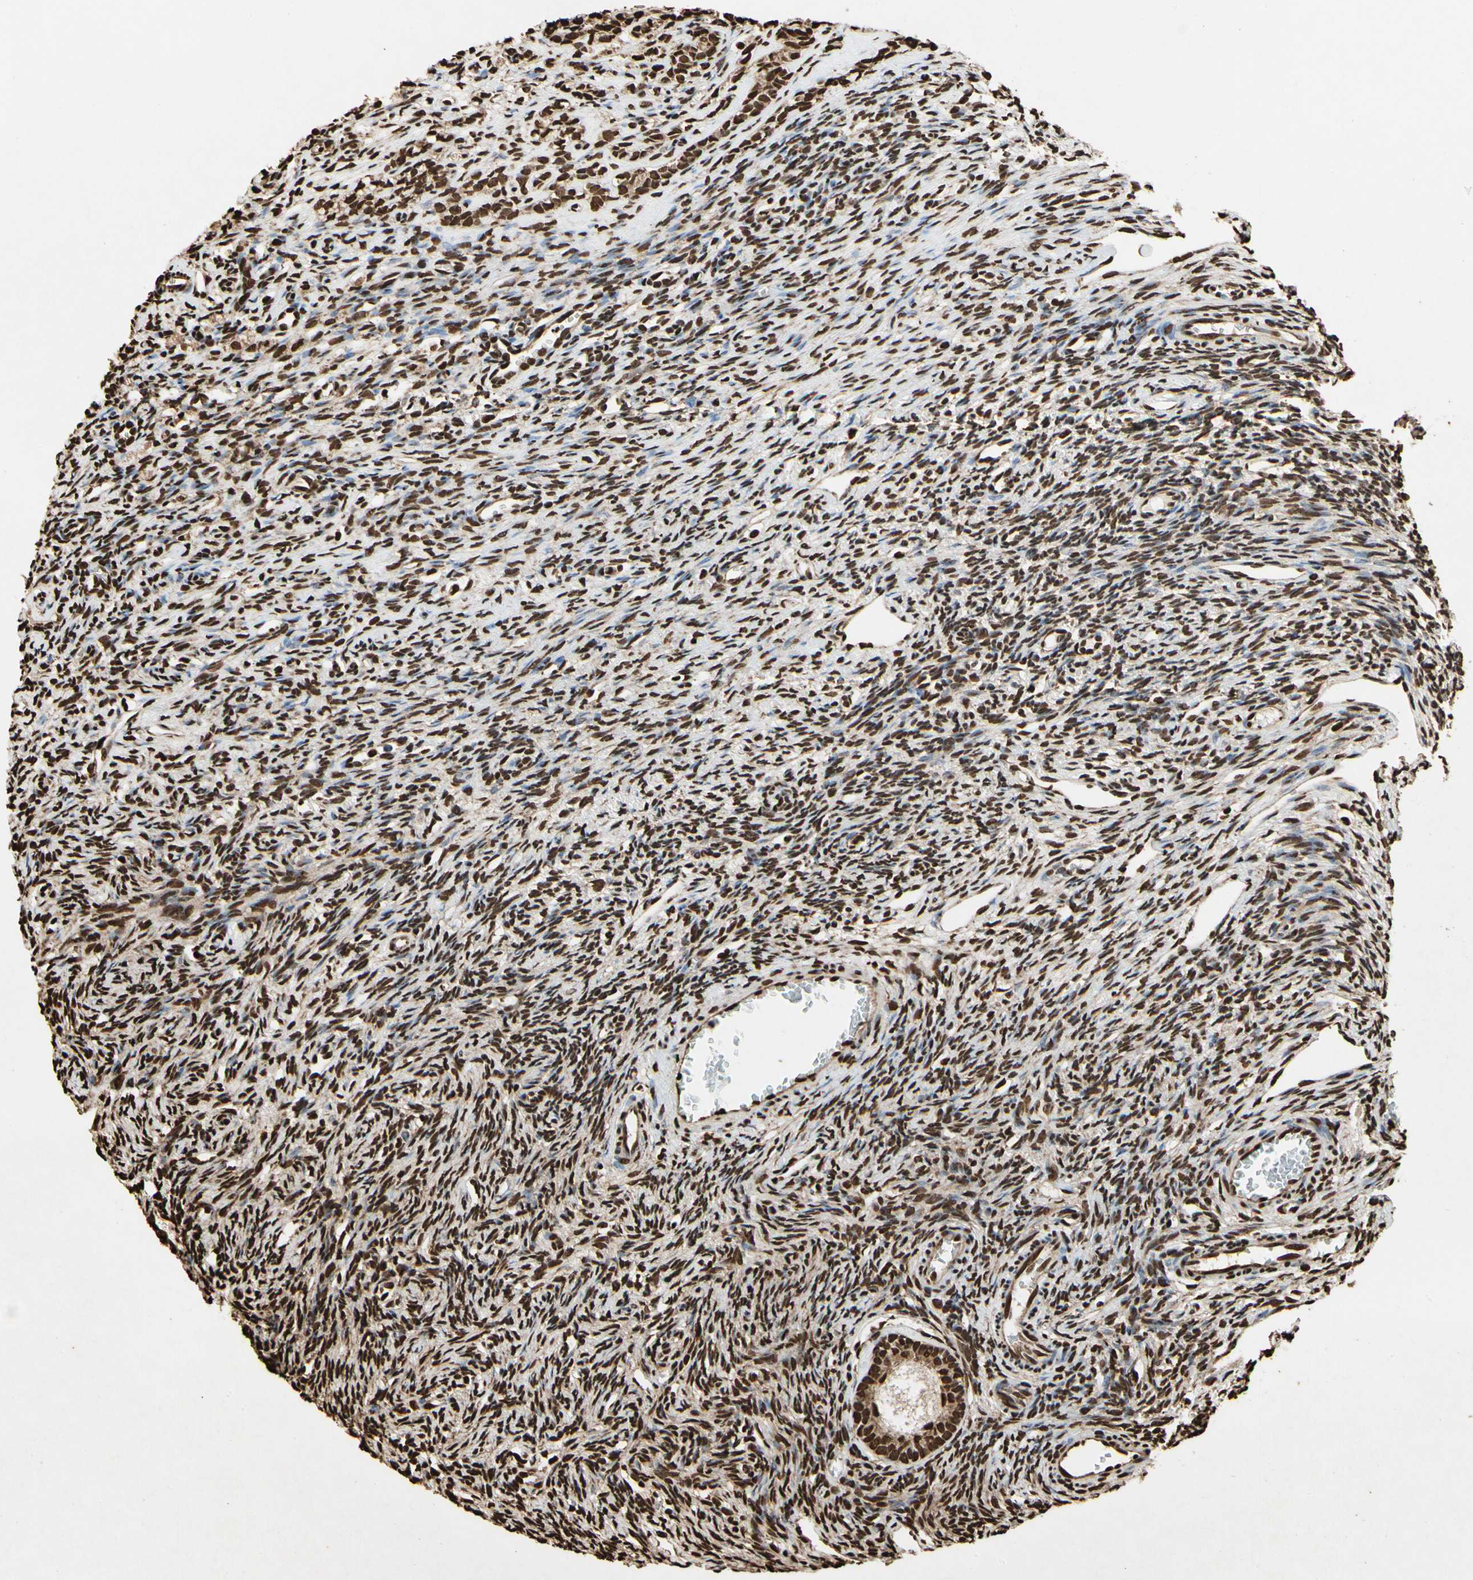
{"staining": {"intensity": "strong", "quantity": ">75%", "location": "nuclear"}, "tissue": "ovary", "cell_type": "Ovarian stroma cells", "image_type": "normal", "snomed": [{"axis": "morphology", "description": "Normal tissue, NOS"}, {"axis": "topography", "description": "Ovary"}], "caption": "Immunohistochemical staining of unremarkable human ovary exhibits high levels of strong nuclear positivity in about >75% of ovarian stroma cells.", "gene": "HNRNPK", "patient": {"sex": "female", "age": 33}}